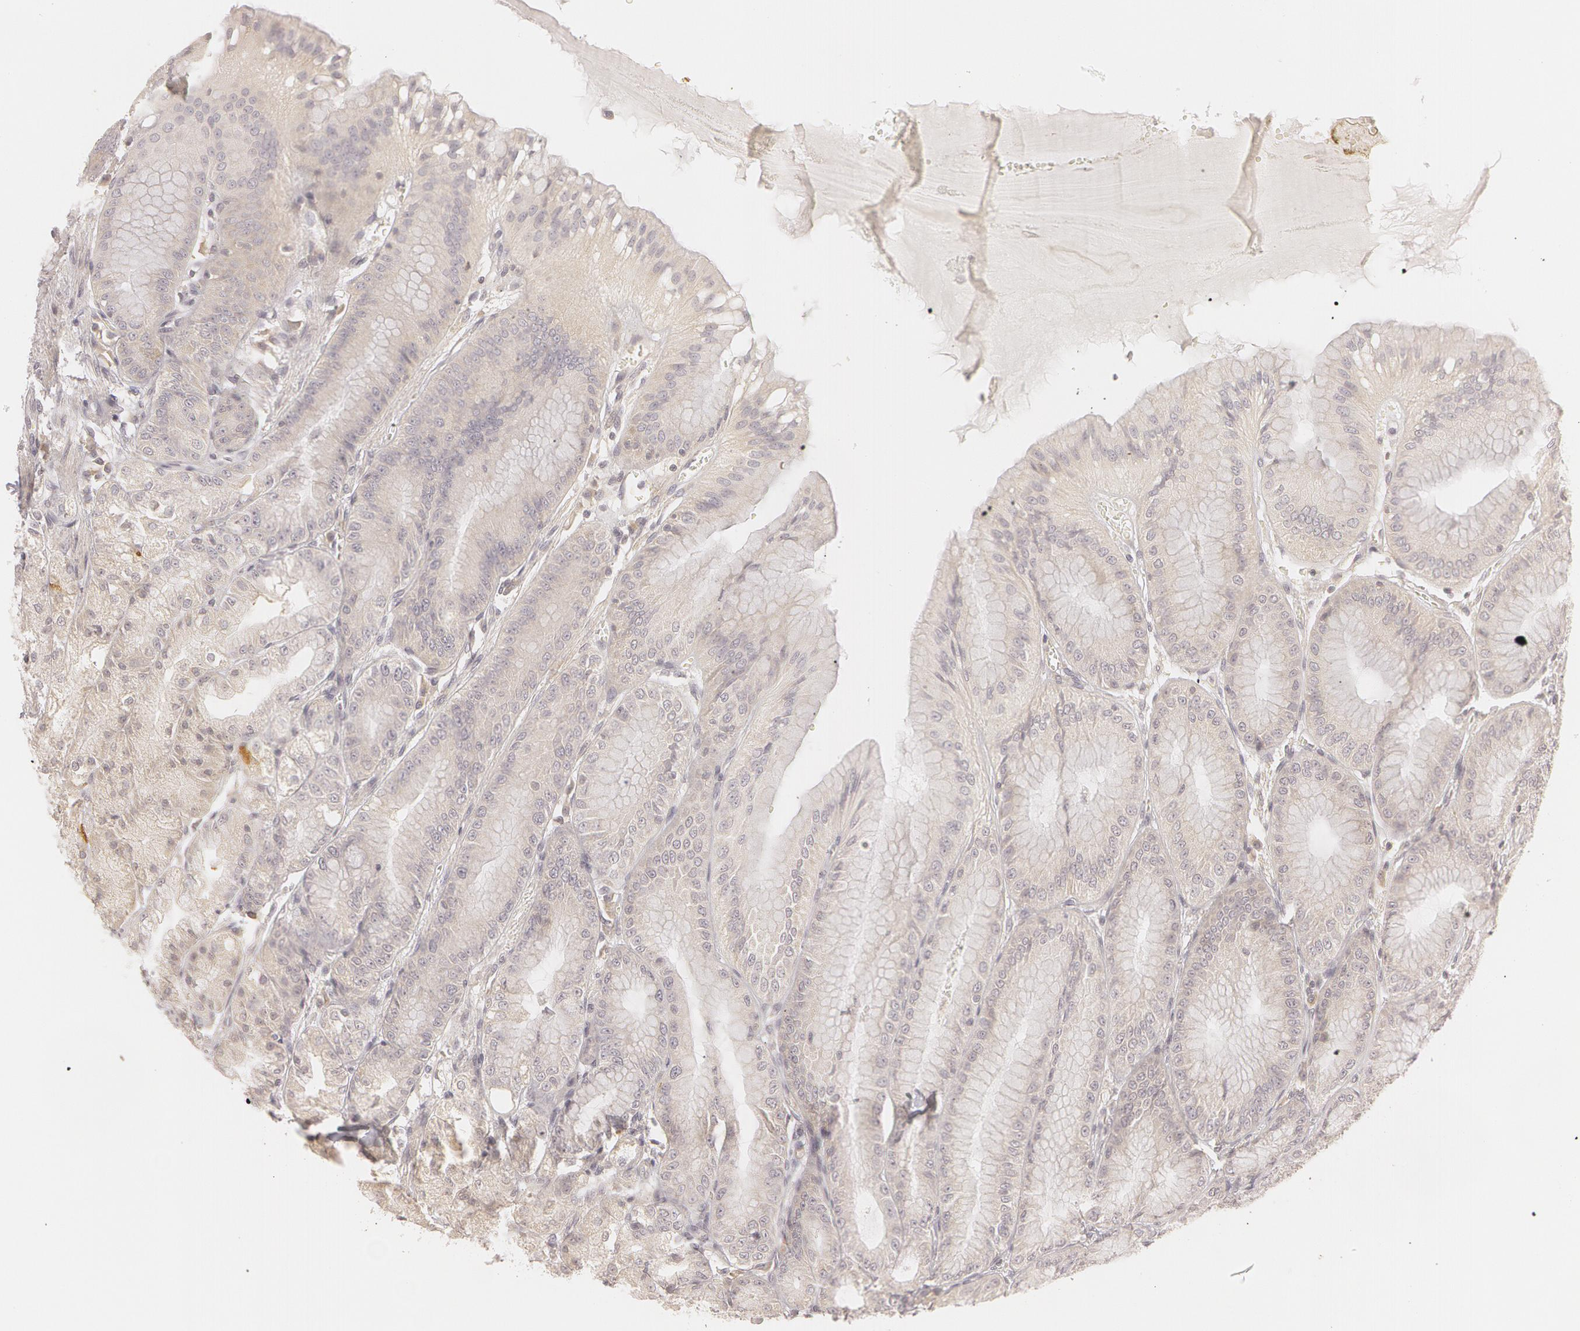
{"staining": {"intensity": "weak", "quantity": "<25%", "location": "cytoplasmic/membranous"}, "tissue": "stomach", "cell_type": "Glandular cells", "image_type": "normal", "snomed": [{"axis": "morphology", "description": "Normal tissue, NOS"}, {"axis": "topography", "description": "Stomach, lower"}], "caption": "Human stomach stained for a protein using IHC shows no staining in glandular cells.", "gene": "RALGAPA1", "patient": {"sex": "male", "age": 71}}